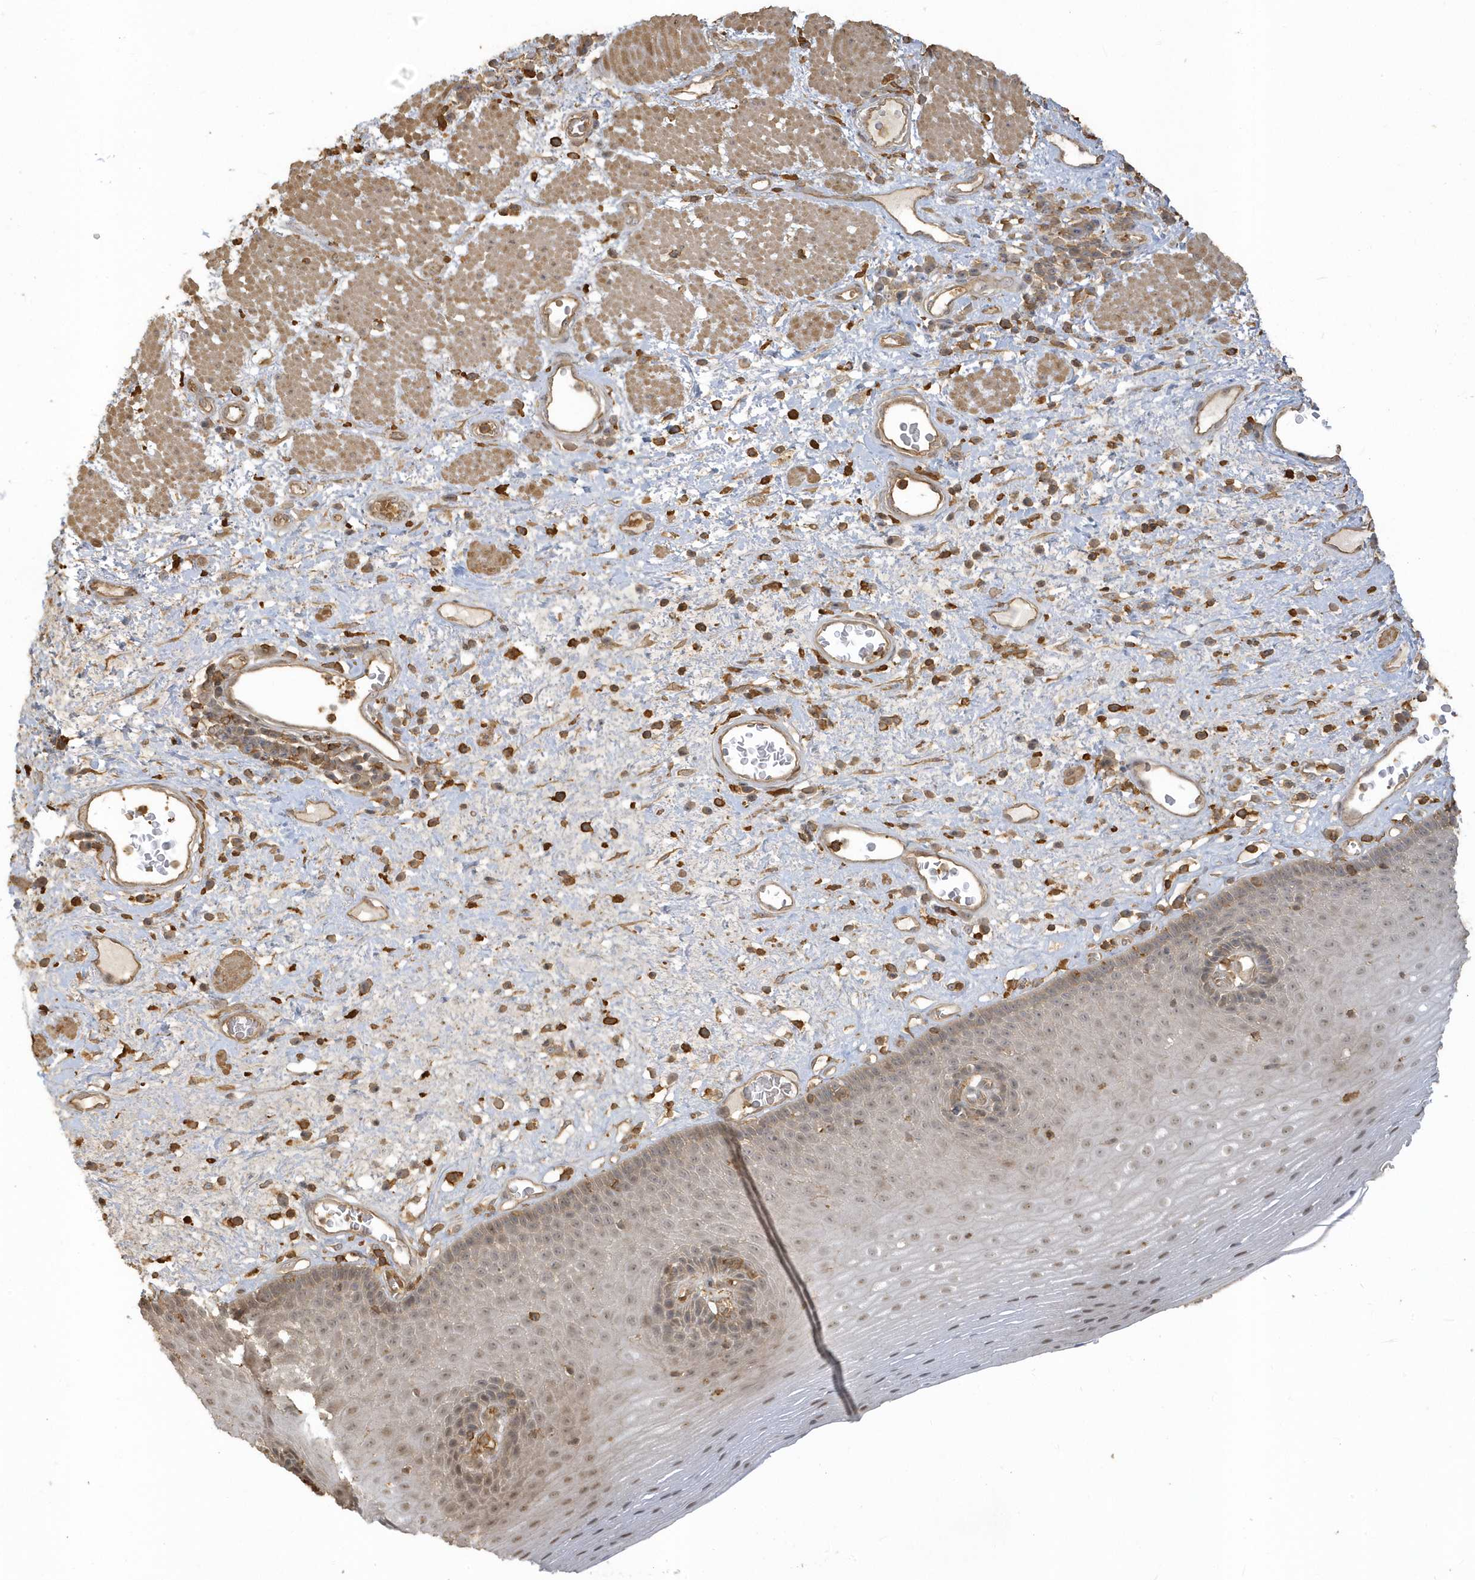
{"staining": {"intensity": "weak", "quantity": "25%-75%", "location": "nuclear"}, "tissue": "esophagus", "cell_type": "Squamous epithelial cells", "image_type": "normal", "snomed": [{"axis": "morphology", "description": "Normal tissue, NOS"}, {"axis": "morphology", "description": "Adenocarcinoma, NOS"}, {"axis": "topography", "description": "Esophagus"}], "caption": "A micrograph of esophagus stained for a protein shows weak nuclear brown staining in squamous epithelial cells.", "gene": "ZBTB8A", "patient": {"sex": "male", "age": 62}}